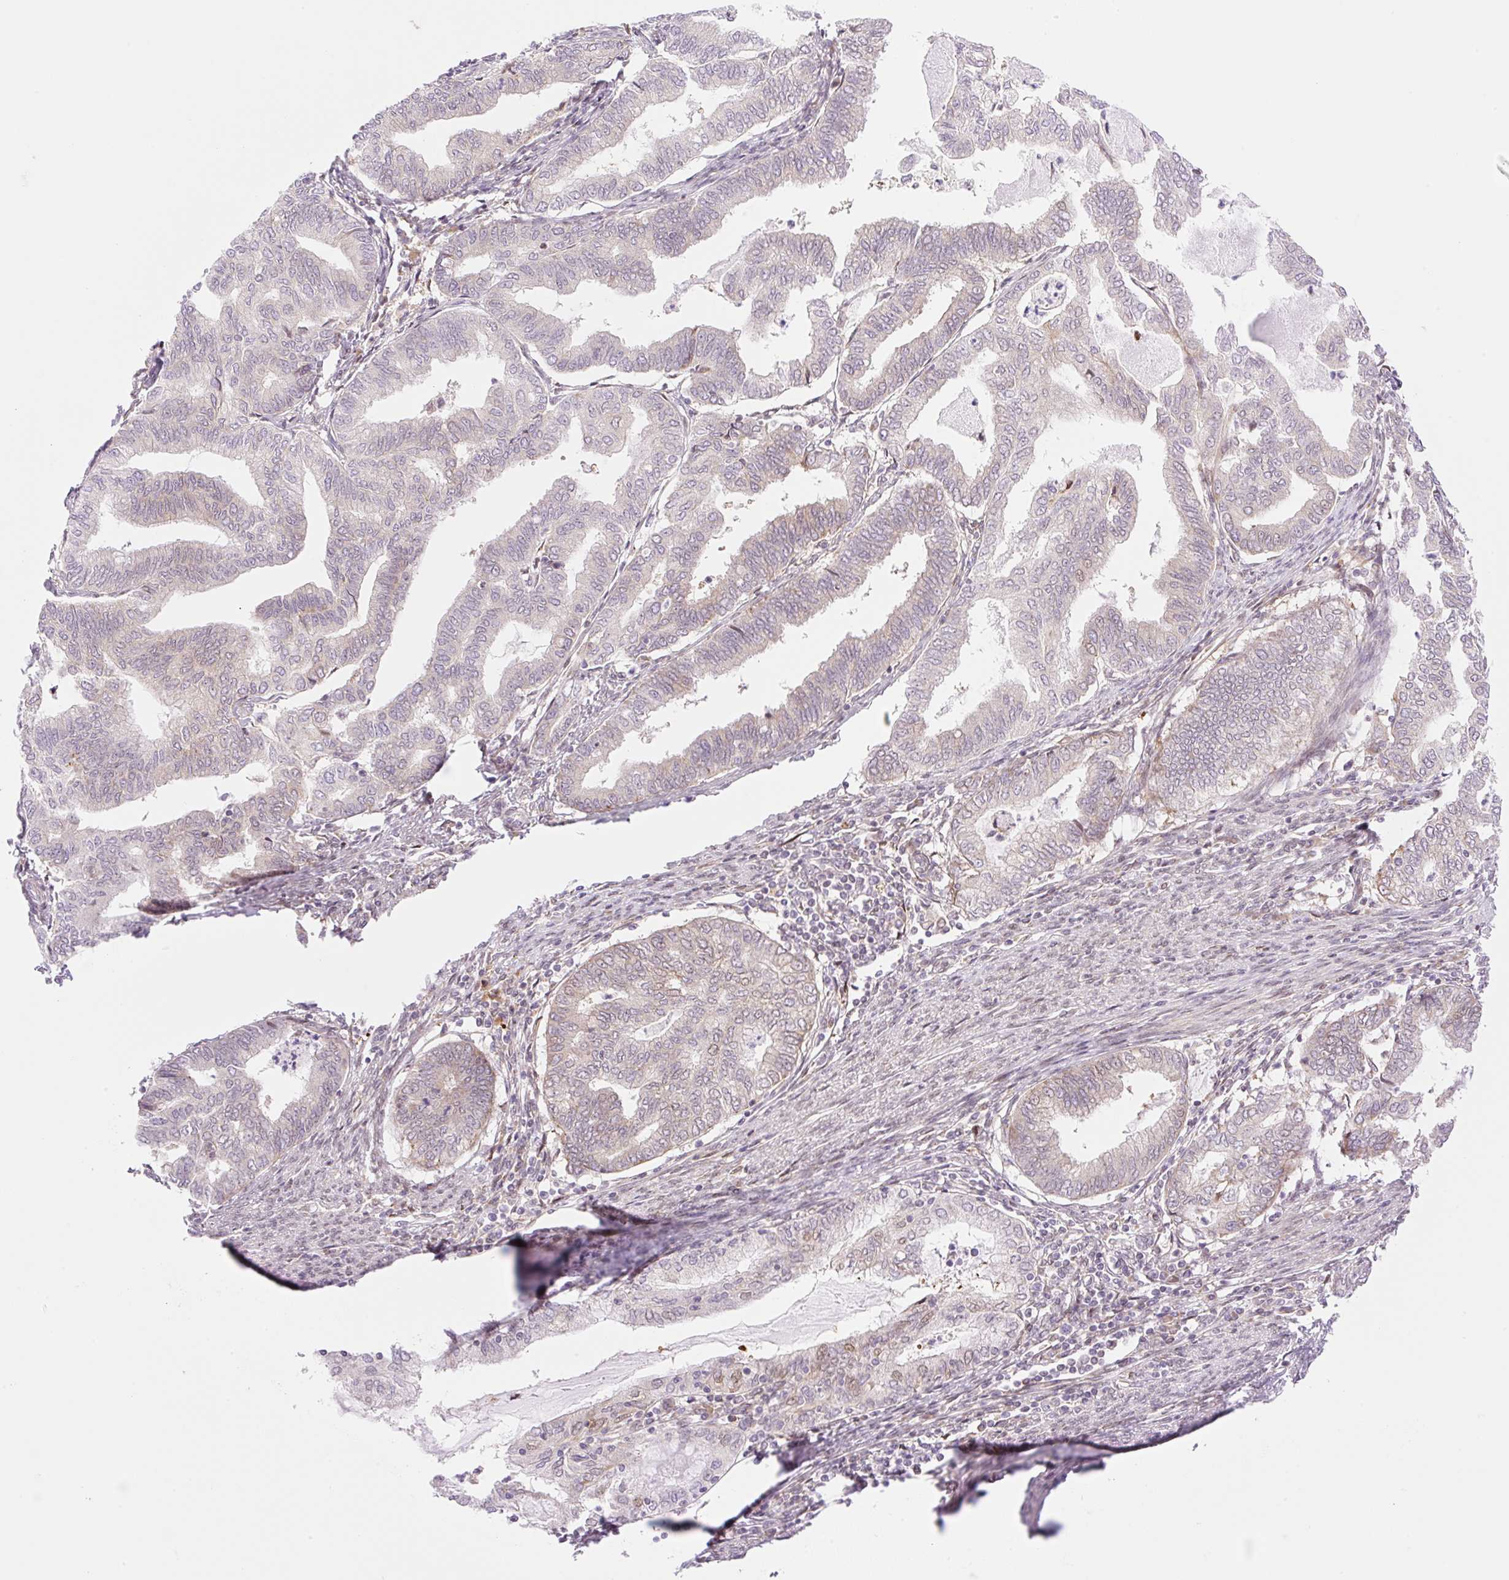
{"staining": {"intensity": "weak", "quantity": "25%-75%", "location": "cytoplasmic/membranous,nuclear"}, "tissue": "endometrial cancer", "cell_type": "Tumor cells", "image_type": "cancer", "snomed": [{"axis": "morphology", "description": "Adenocarcinoma, NOS"}, {"axis": "topography", "description": "Endometrium"}], "caption": "A high-resolution micrograph shows immunohistochemistry staining of endometrial cancer, which reveals weak cytoplasmic/membranous and nuclear expression in about 25%-75% of tumor cells.", "gene": "ZFP41", "patient": {"sex": "female", "age": 79}}